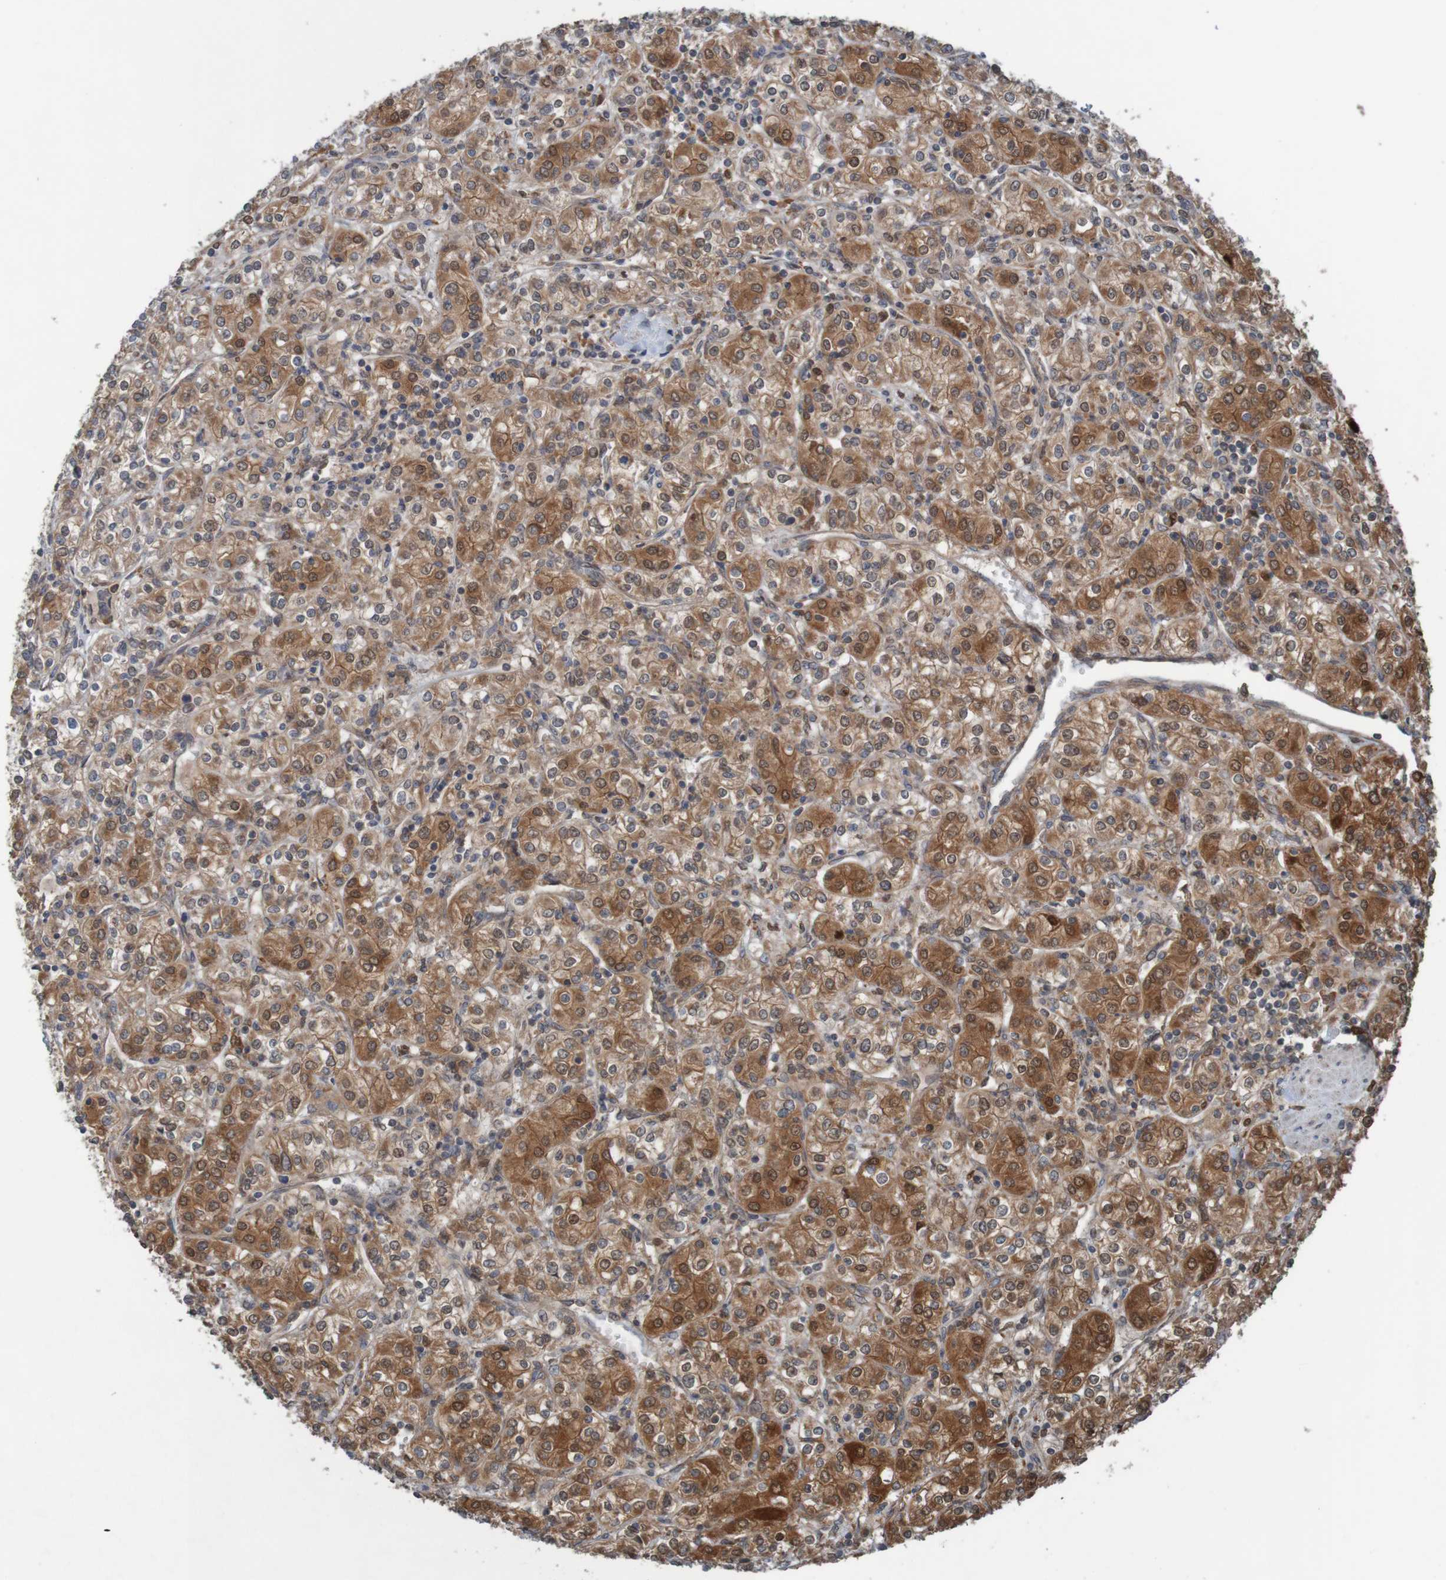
{"staining": {"intensity": "moderate", "quantity": ">75%", "location": "cytoplasmic/membranous"}, "tissue": "renal cancer", "cell_type": "Tumor cells", "image_type": "cancer", "snomed": [{"axis": "morphology", "description": "Adenocarcinoma, NOS"}, {"axis": "topography", "description": "Kidney"}], "caption": "A photomicrograph of renal cancer (adenocarcinoma) stained for a protein exhibits moderate cytoplasmic/membranous brown staining in tumor cells.", "gene": "ARHGEF11", "patient": {"sex": "male", "age": 77}}